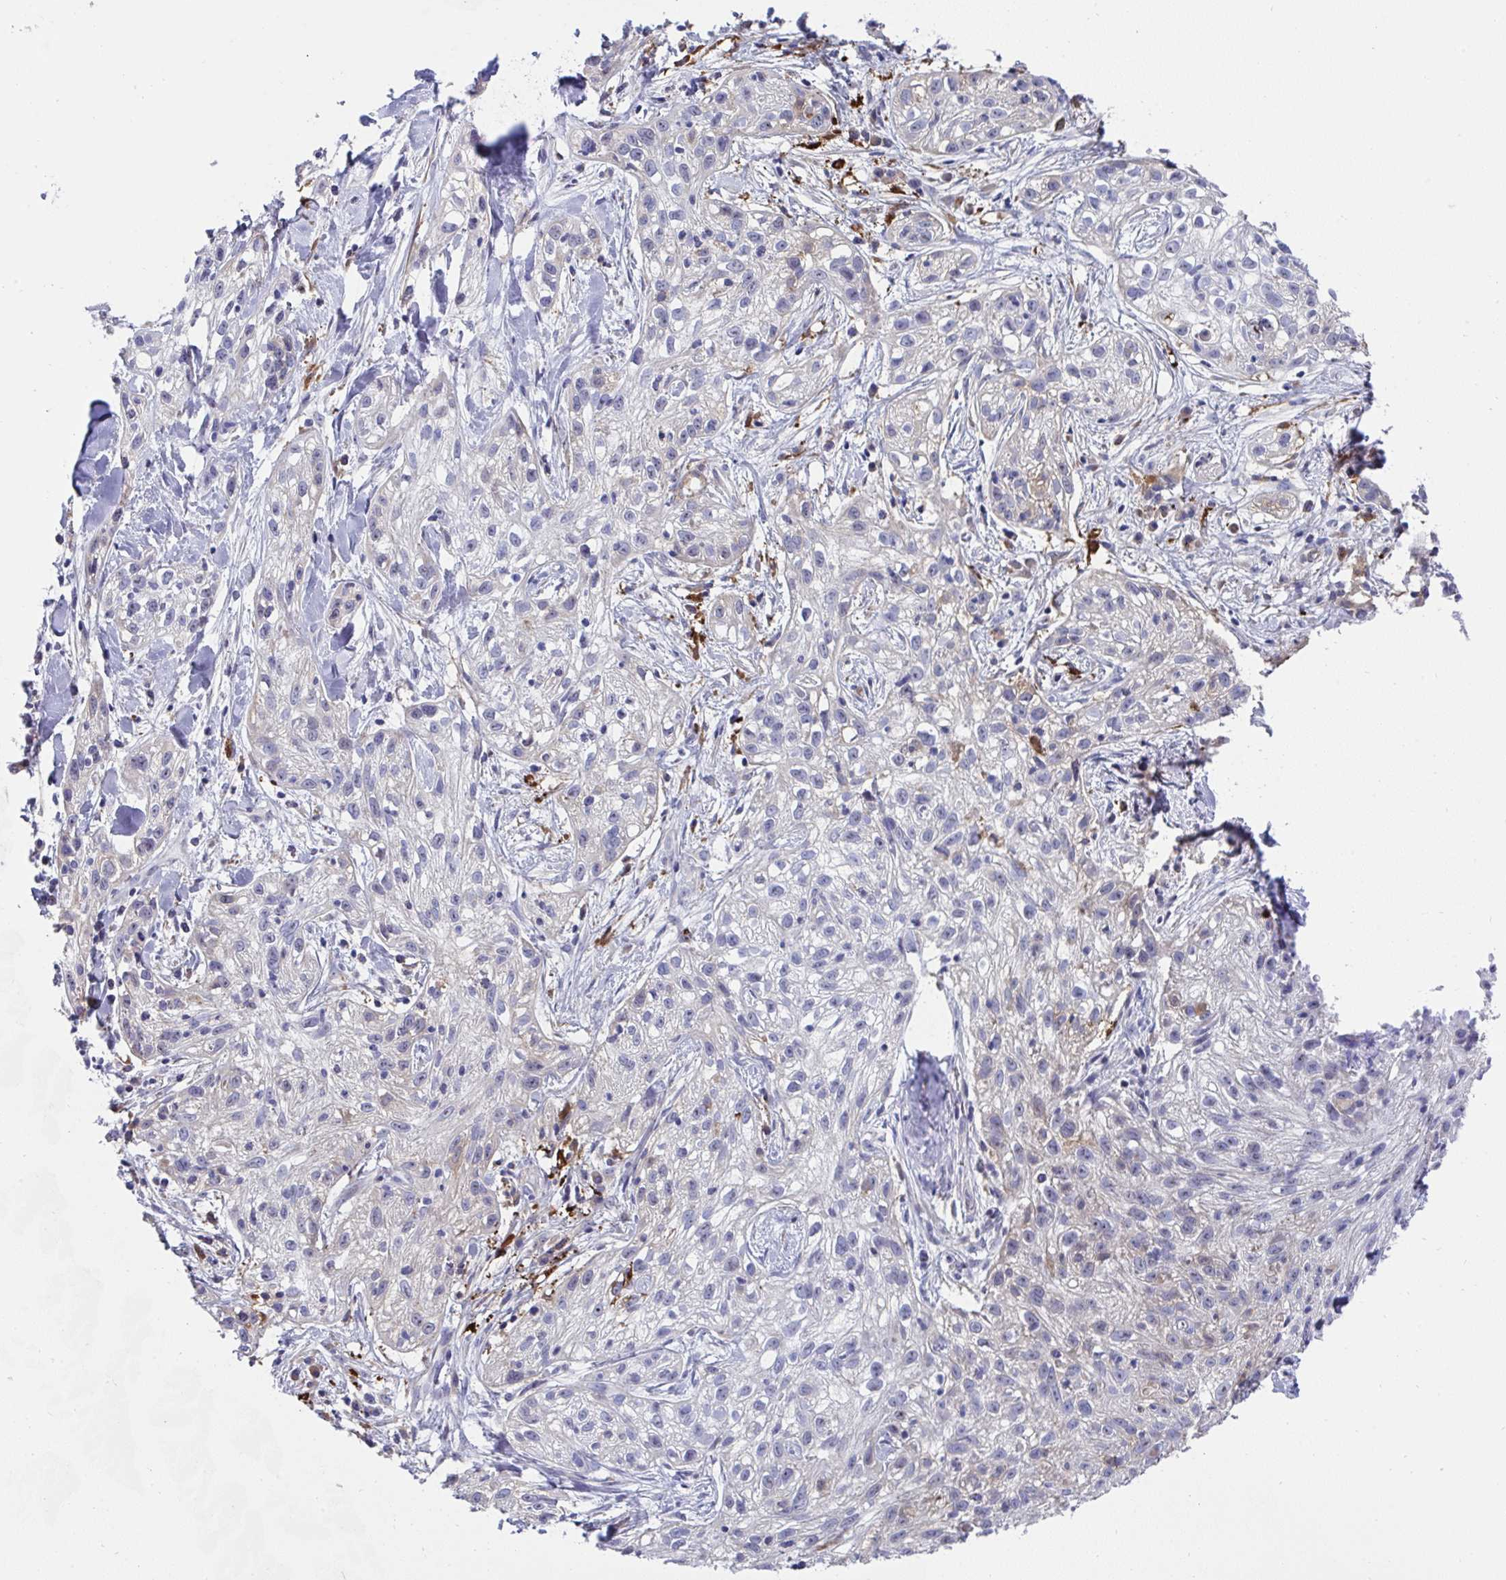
{"staining": {"intensity": "negative", "quantity": "none", "location": "none"}, "tissue": "skin cancer", "cell_type": "Tumor cells", "image_type": "cancer", "snomed": [{"axis": "morphology", "description": "Squamous cell carcinoma, NOS"}, {"axis": "topography", "description": "Skin"}], "caption": "DAB immunohistochemical staining of human squamous cell carcinoma (skin) shows no significant positivity in tumor cells.", "gene": "FBXL13", "patient": {"sex": "male", "age": 82}}